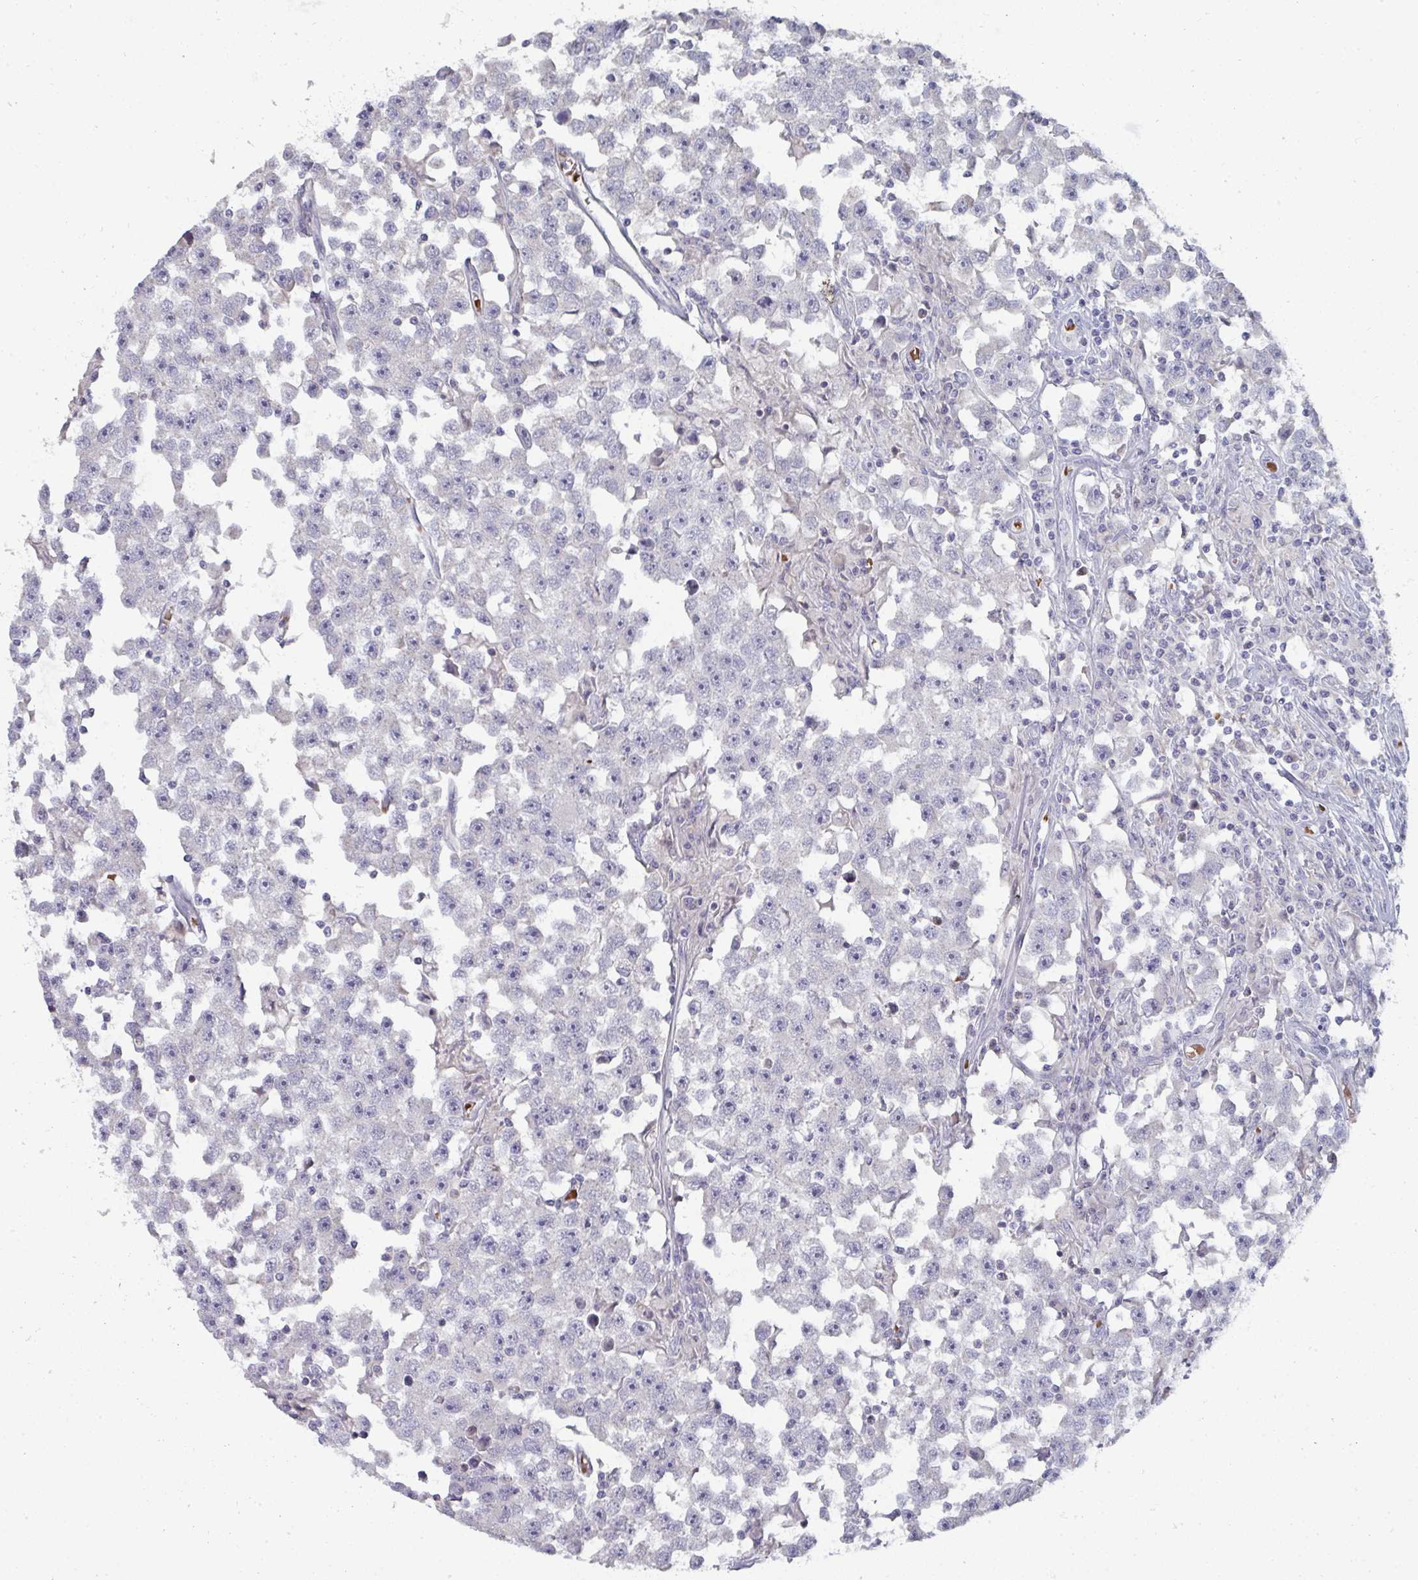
{"staining": {"intensity": "negative", "quantity": "none", "location": "none"}, "tissue": "testis cancer", "cell_type": "Tumor cells", "image_type": "cancer", "snomed": [{"axis": "morphology", "description": "Seminoma, NOS"}, {"axis": "topography", "description": "Testis"}], "caption": "Photomicrograph shows no significant protein positivity in tumor cells of testis cancer (seminoma).", "gene": "SHB", "patient": {"sex": "male", "age": 33}}